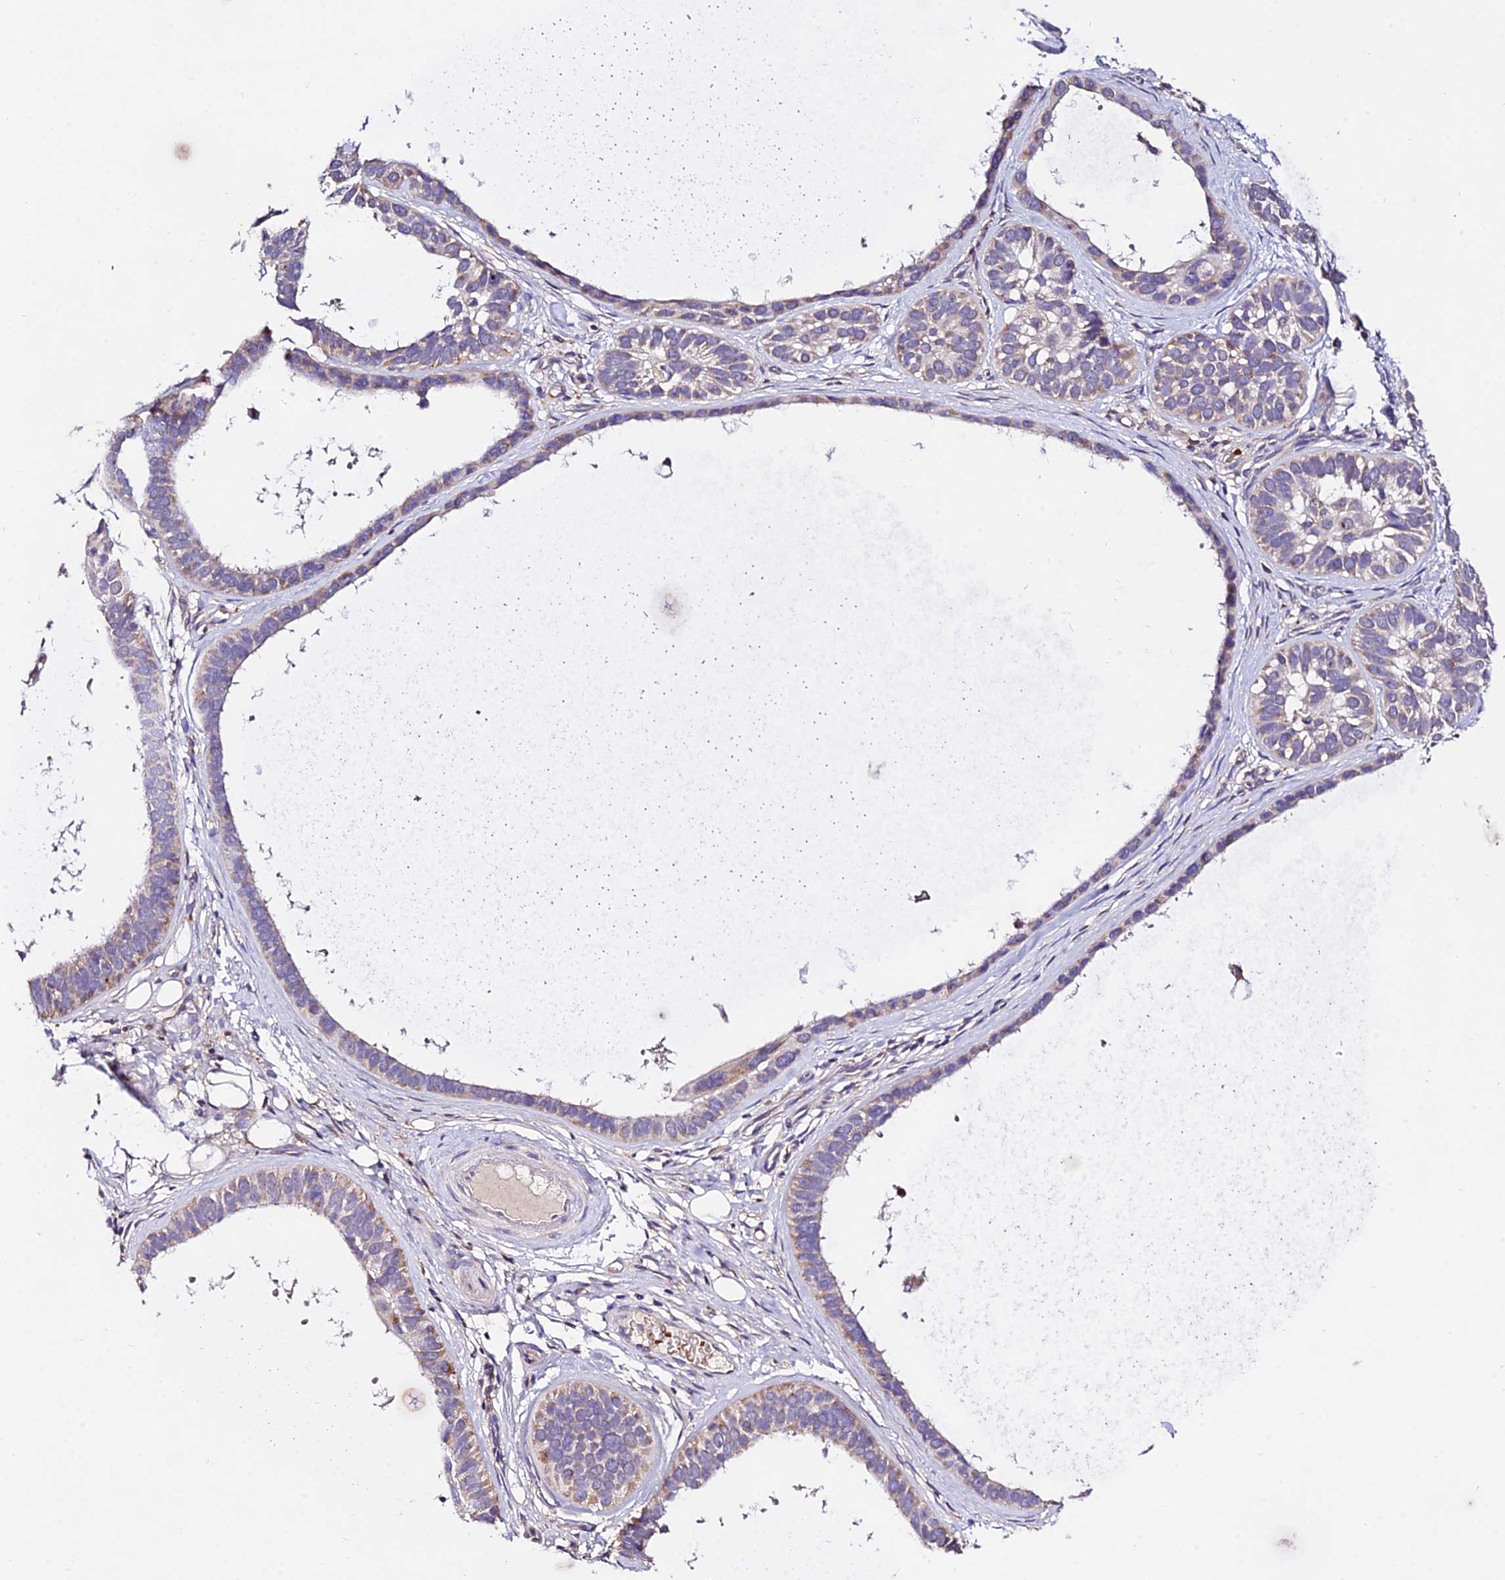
{"staining": {"intensity": "weak", "quantity": "<25%", "location": "cytoplasmic/membranous"}, "tissue": "skin cancer", "cell_type": "Tumor cells", "image_type": "cancer", "snomed": [{"axis": "morphology", "description": "Basal cell carcinoma"}, {"axis": "topography", "description": "Skin"}], "caption": "Skin basal cell carcinoma was stained to show a protein in brown. There is no significant expression in tumor cells.", "gene": "WDR5B", "patient": {"sex": "male", "age": 62}}